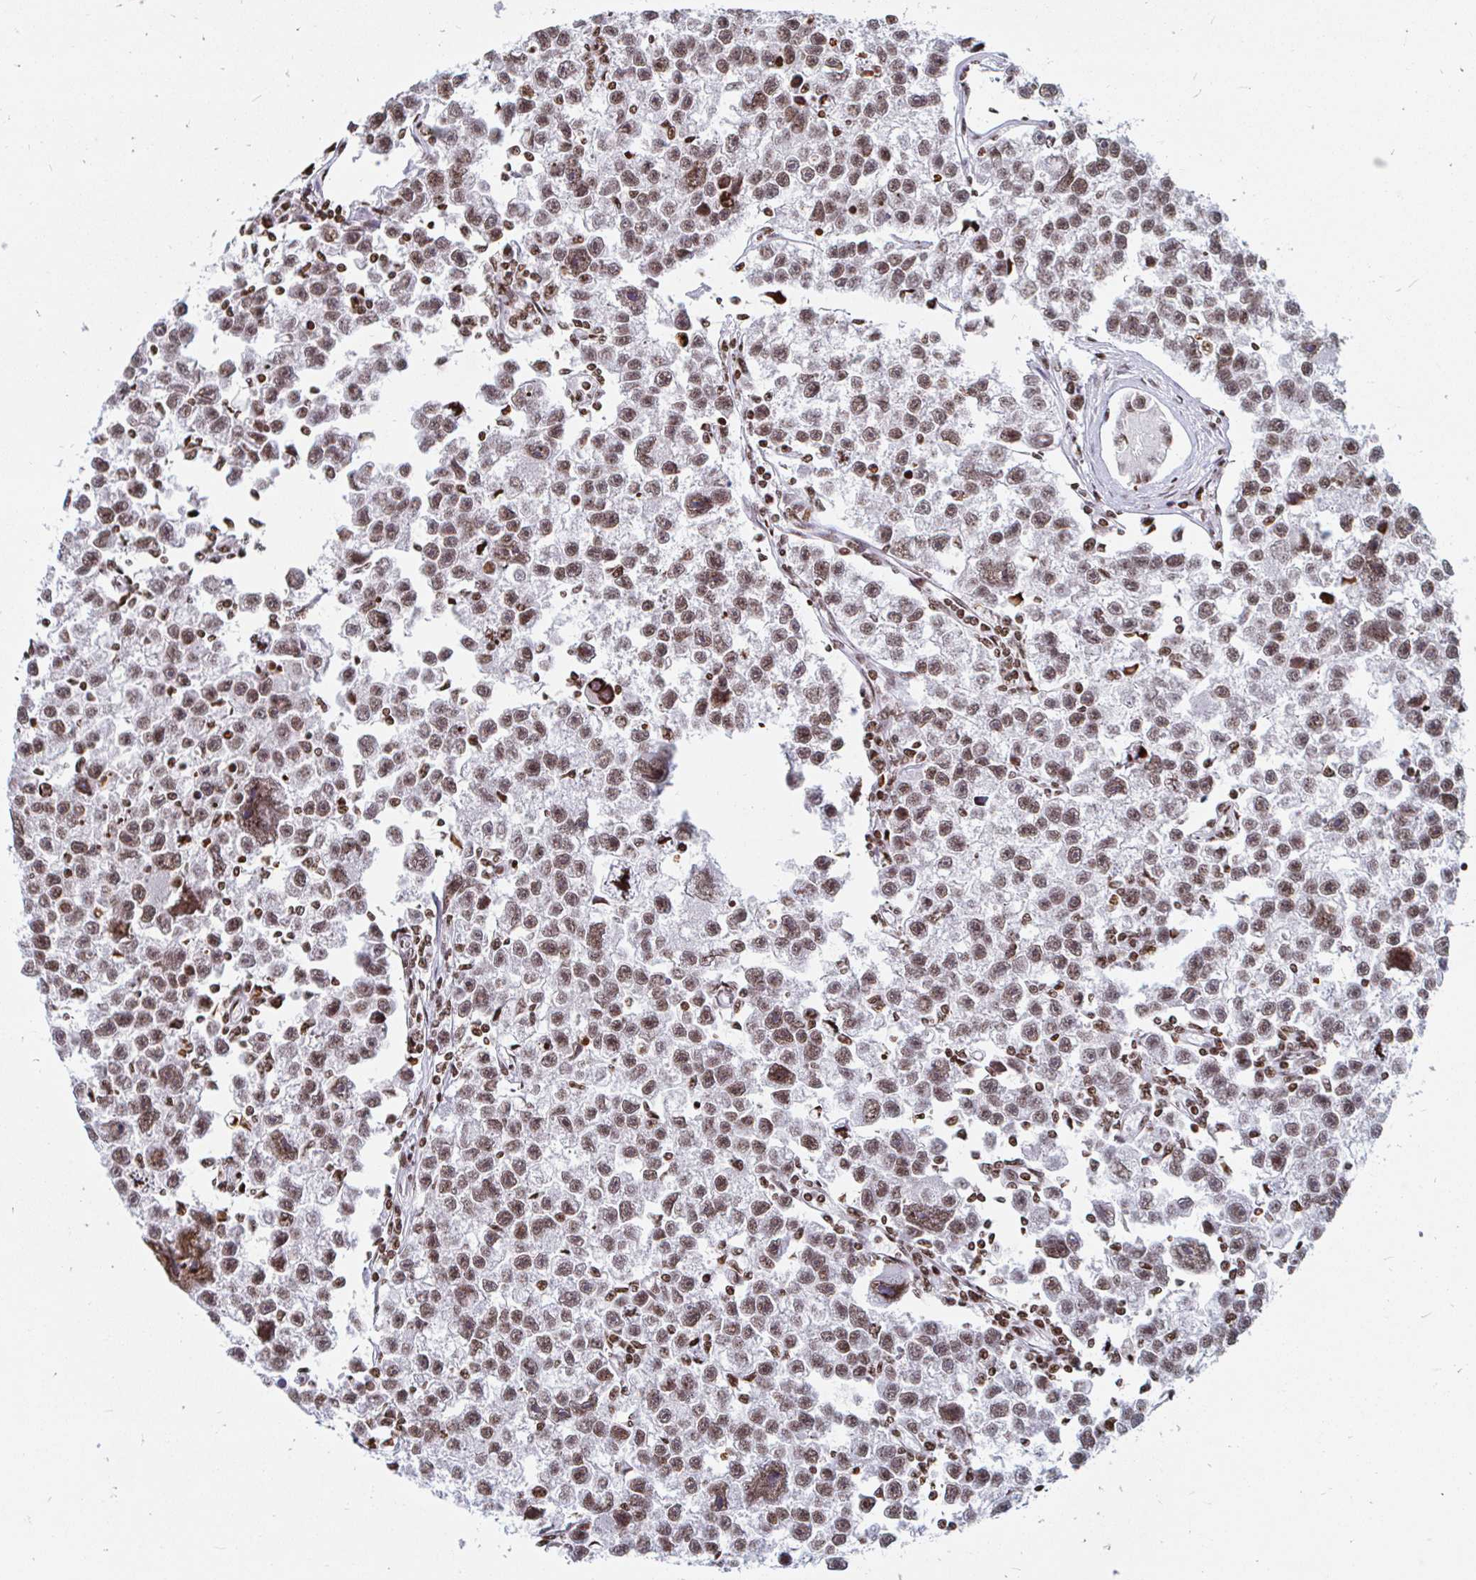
{"staining": {"intensity": "moderate", "quantity": ">75%", "location": "nuclear"}, "tissue": "testis cancer", "cell_type": "Tumor cells", "image_type": "cancer", "snomed": [{"axis": "morphology", "description": "Seminoma, NOS"}, {"axis": "topography", "description": "Testis"}], "caption": "IHC (DAB) staining of human testis seminoma demonstrates moderate nuclear protein staining in approximately >75% of tumor cells. (DAB = brown stain, brightfield microscopy at high magnification).", "gene": "HOXC10", "patient": {"sex": "male", "age": 26}}